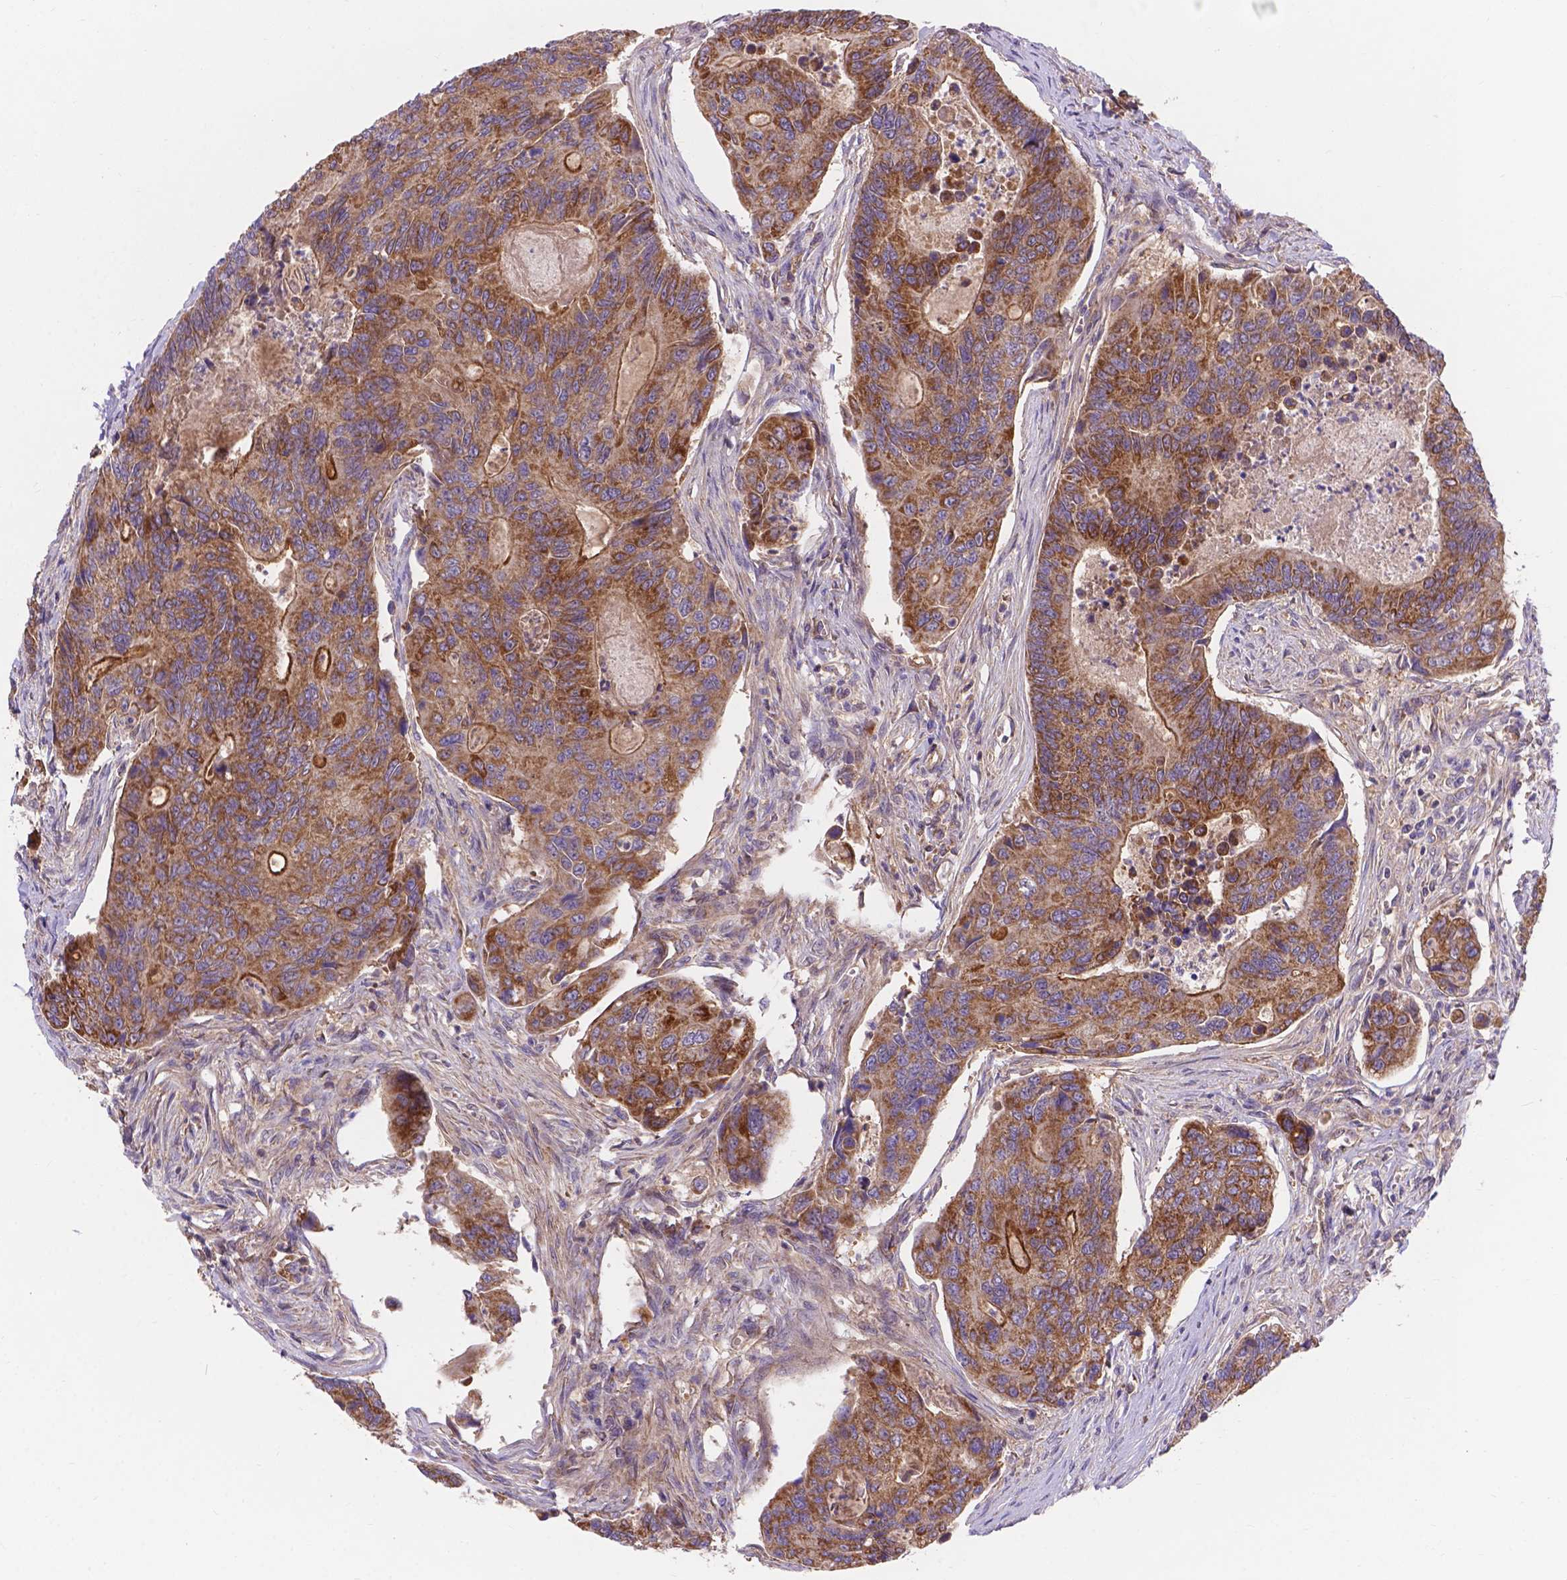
{"staining": {"intensity": "moderate", "quantity": ">75%", "location": "cytoplasmic/membranous"}, "tissue": "colorectal cancer", "cell_type": "Tumor cells", "image_type": "cancer", "snomed": [{"axis": "morphology", "description": "Adenocarcinoma, NOS"}, {"axis": "topography", "description": "Colon"}], "caption": "Protein analysis of colorectal adenocarcinoma tissue reveals moderate cytoplasmic/membranous expression in approximately >75% of tumor cells.", "gene": "AK3", "patient": {"sex": "female", "age": 67}}